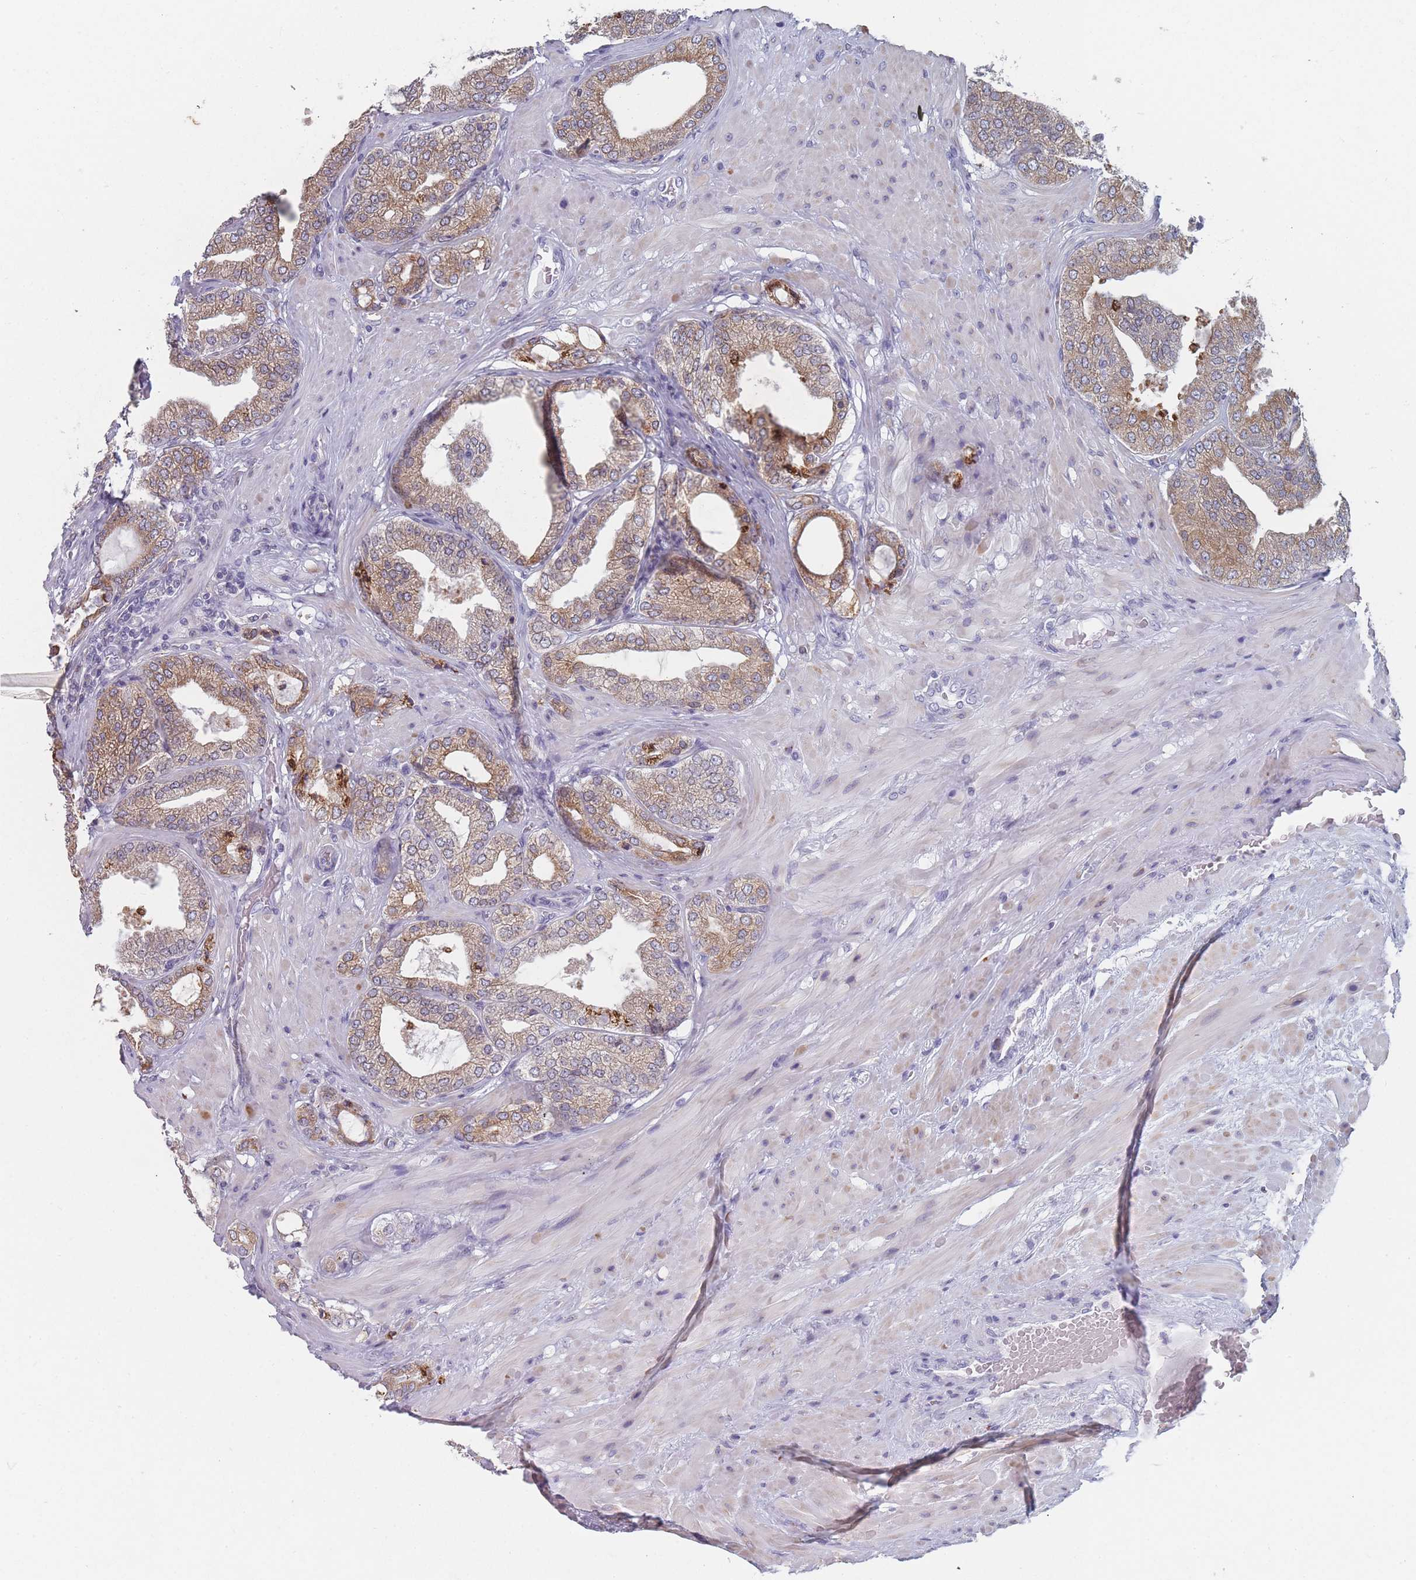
{"staining": {"intensity": "moderate", "quantity": ">75%", "location": "cytoplasmic/membranous"}, "tissue": "prostate cancer", "cell_type": "Tumor cells", "image_type": "cancer", "snomed": [{"axis": "morphology", "description": "Adenocarcinoma, Low grade"}, {"axis": "topography", "description": "Prostate"}], "caption": "Prostate cancer (low-grade adenocarcinoma) stained for a protein shows moderate cytoplasmic/membranous positivity in tumor cells.", "gene": "TMED10", "patient": {"sex": "male", "age": 63}}